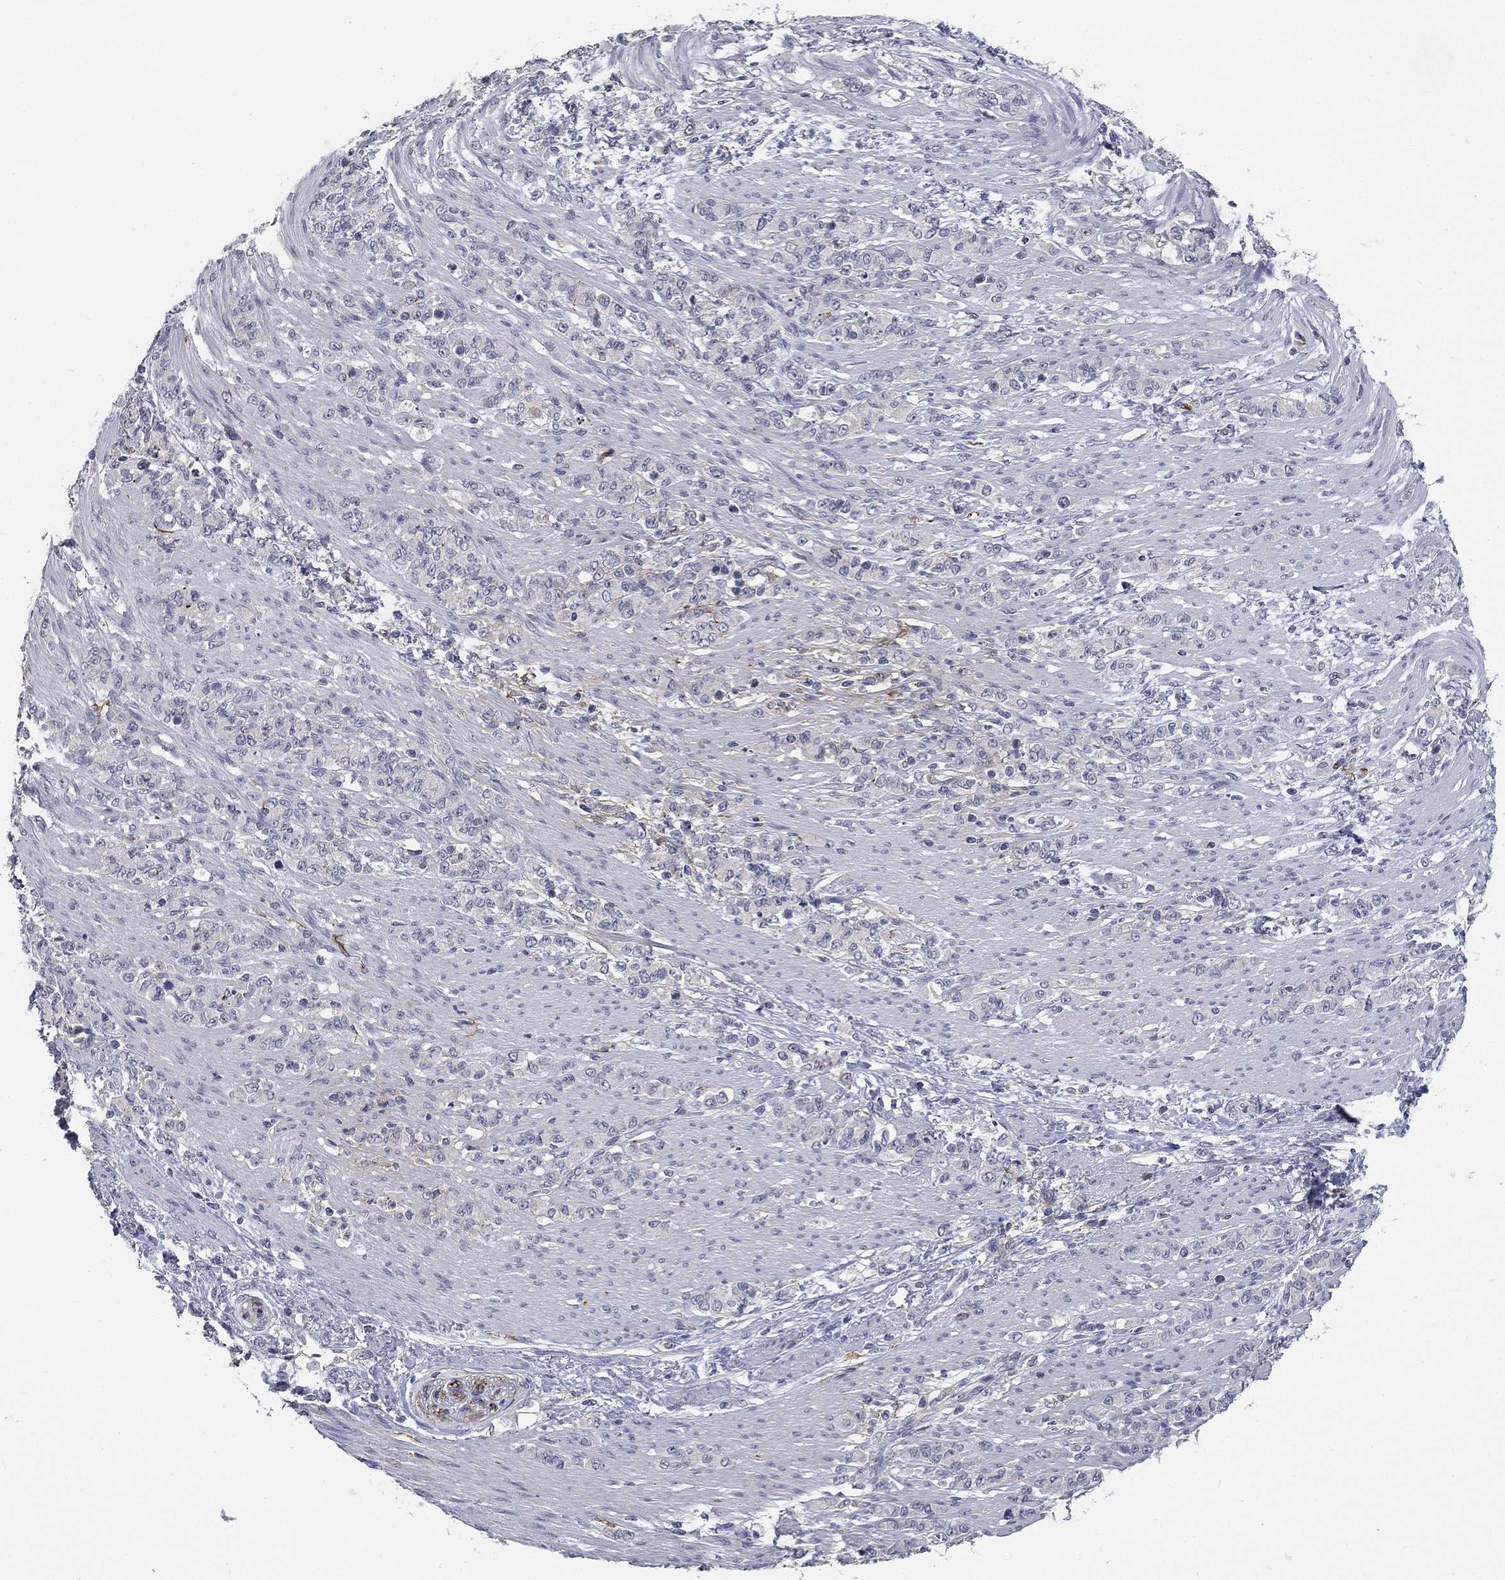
{"staining": {"intensity": "negative", "quantity": "none", "location": "none"}, "tissue": "stomach cancer", "cell_type": "Tumor cells", "image_type": "cancer", "snomed": [{"axis": "morphology", "description": "Normal tissue, NOS"}, {"axis": "morphology", "description": "Adenocarcinoma, NOS"}, {"axis": "topography", "description": "Stomach"}], "caption": "The immunohistochemistry micrograph has no significant expression in tumor cells of stomach adenocarcinoma tissue. (Brightfield microscopy of DAB (3,3'-diaminobenzidine) immunohistochemistry at high magnification).", "gene": "CD274", "patient": {"sex": "female", "age": 79}}